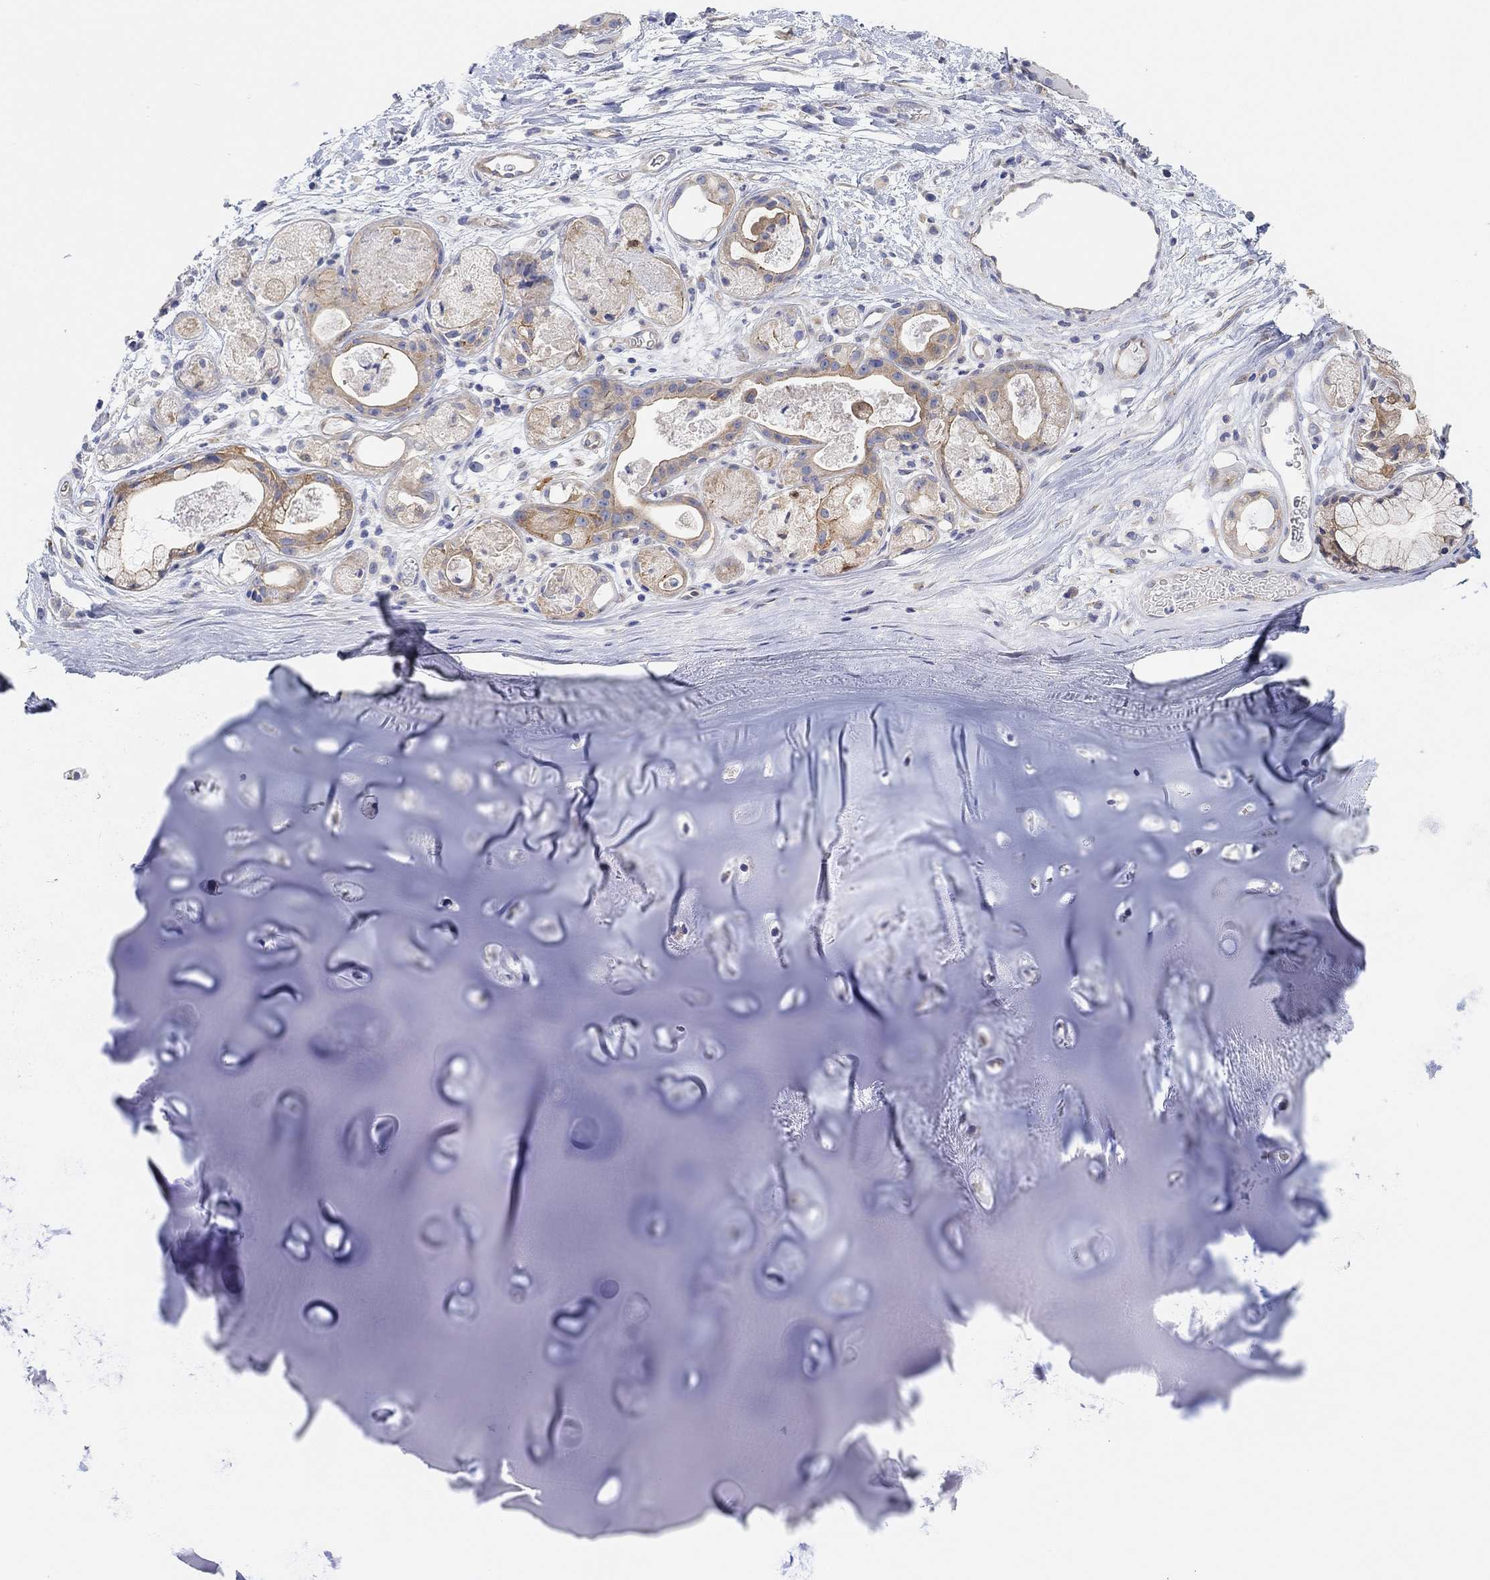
{"staining": {"intensity": "negative", "quantity": "none", "location": "none"}, "tissue": "soft tissue", "cell_type": "Chondrocytes", "image_type": "normal", "snomed": [{"axis": "morphology", "description": "Normal tissue, NOS"}, {"axis": "topography", "description": "Cartilage tissue"}], "caption": "Chondrocytes show no significant staining in normal soft tissue.", "gene": "RGS1", "patient": {"sex": "male", "age": 81}}